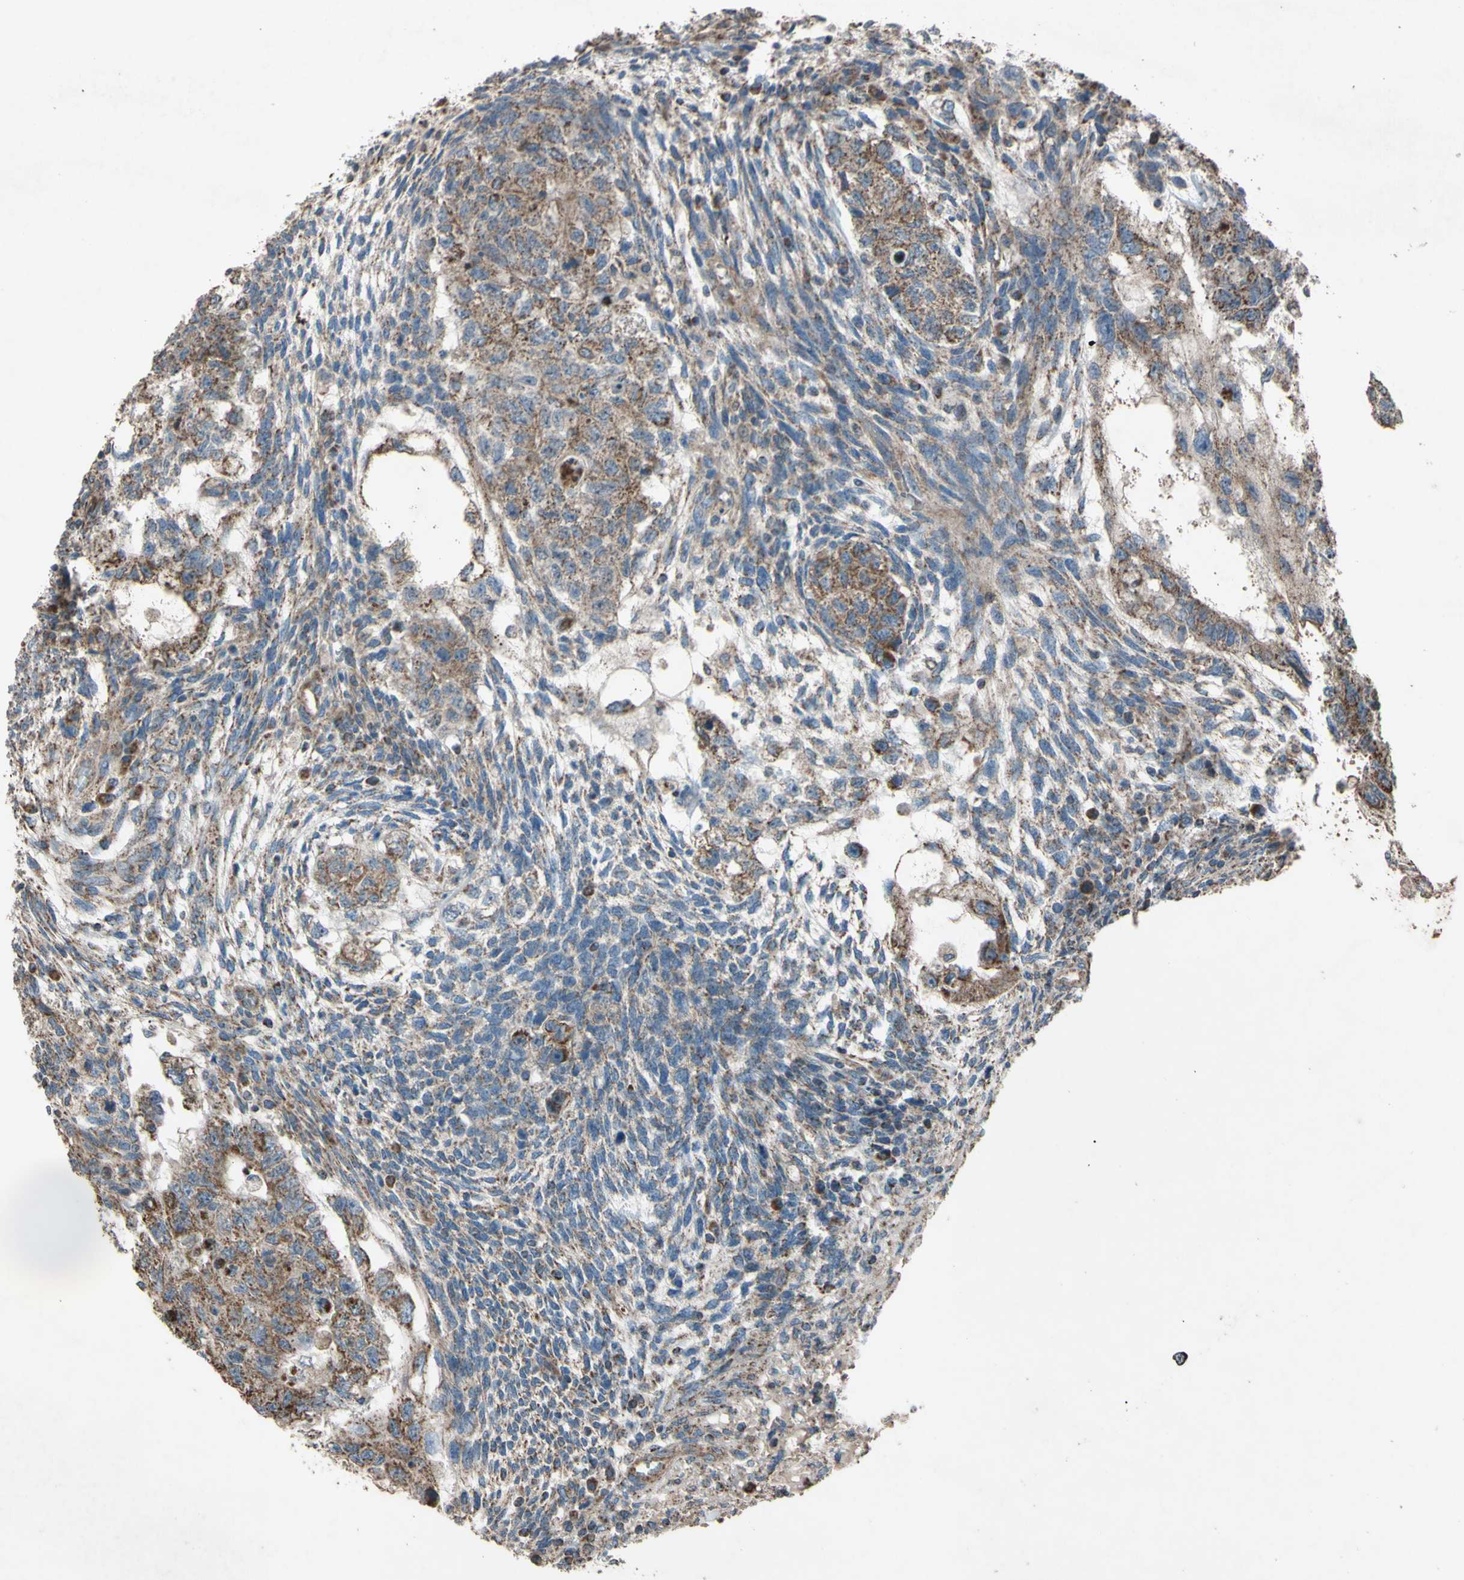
{"staining": {"intensity": "moderate", "quantity": ">75%", "location": "cytoplasmic/membranous"}, "tissue": "testis cancer", "cell_type": "Tumor cells", "image_type": "cancer", "snomed": [{"axis": "morphology", "description": "Normal tissue, NOS"}, {"axis": "morphology", "description": "Carcinoma, Embryonal, NOS"}, {"axis": "topography", "description": "Testis"}], "caption": "Immunohistochemical staining of testis cancer shows medium levels of moderate cytoplasmic/membranous expression in approximately >75% of tumor cells. (DAB (3,3'-diaminobenzidine) = brown stain, brightfield microscopy at high magnification).", "gene": "ACOT8", "patient": {"sex": "male", "age": 36}}